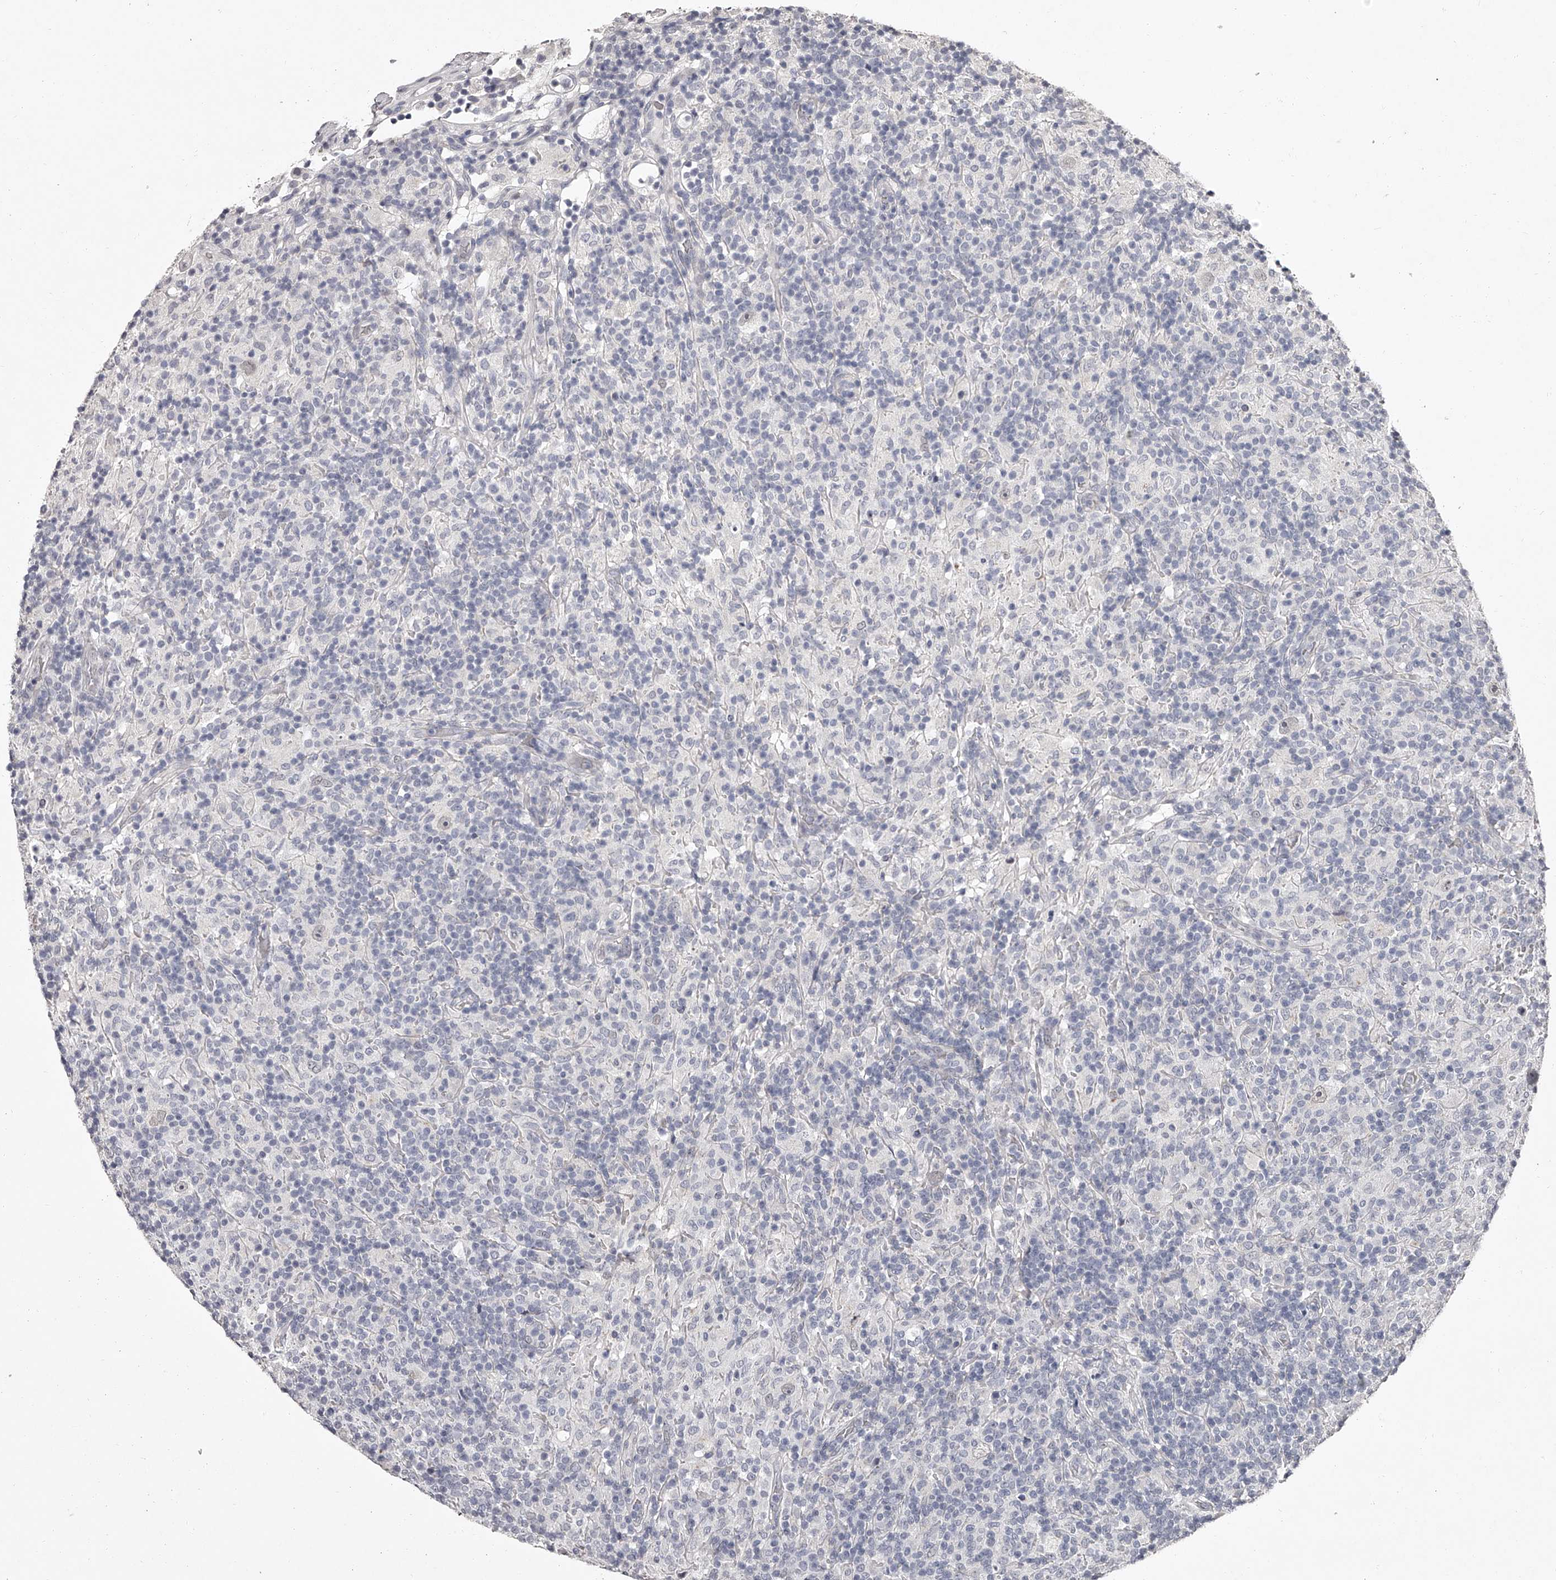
{"staining": {"intensity": "negative", "quantity": "none", "location": "none"}, "tissue": "lymphoma", "cell_type": "Tumor cells", "image_type": "cancer", "snomed": [{"axis": "morphology", "description": "Hodgkin's disease, NOS"}, {"axis": "topography", "description": "Lymph node"}], "caption": "Human lymphoma stained for a protein using immunohistochemistry displays no staining in tumor cells.", "gene": "NT5DC1", "patient": {"sex": "male", "age": 70}}